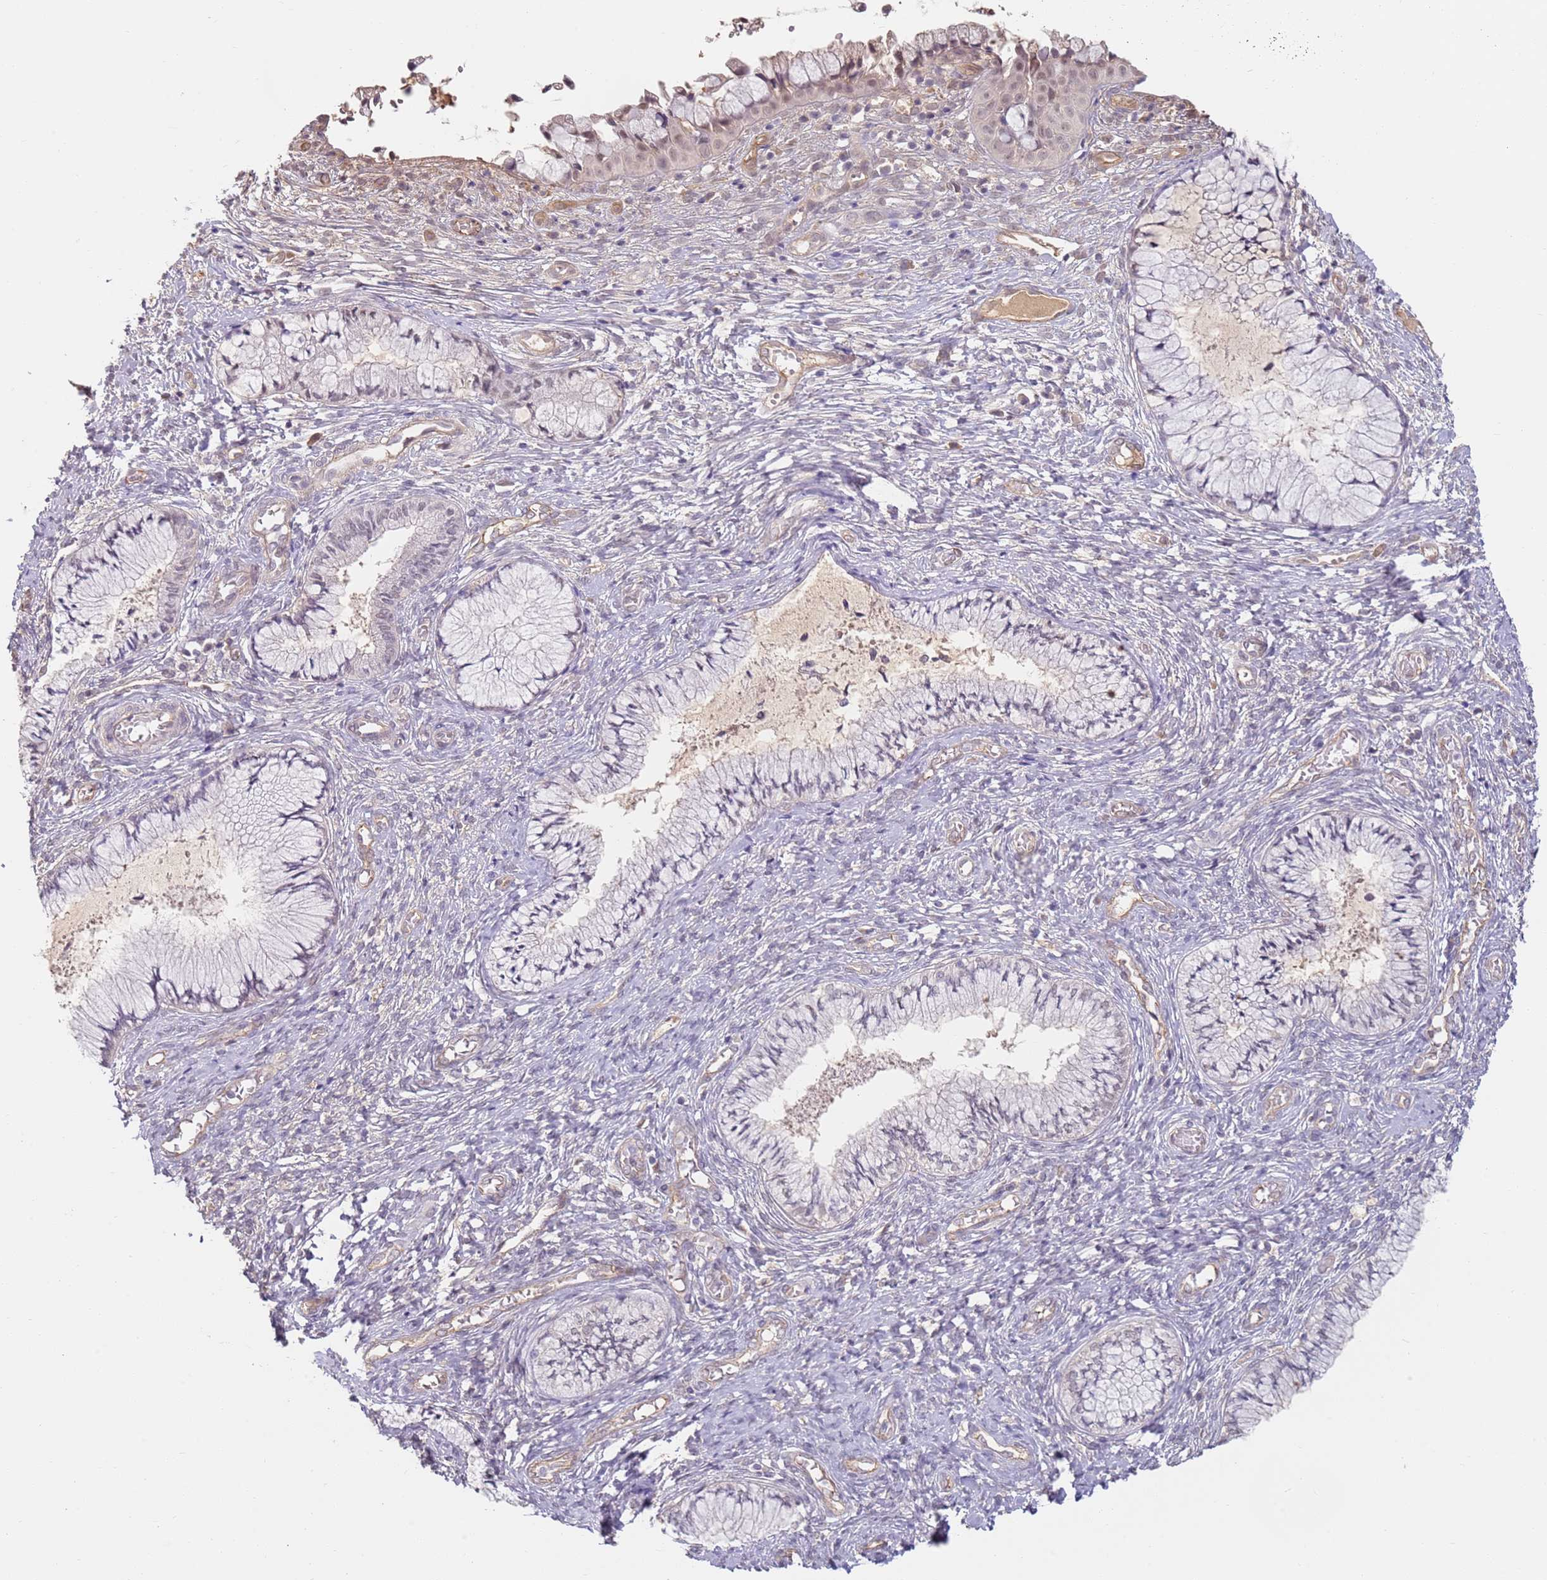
{"staining": {"intensity": "negative", "quantity": "none", "location": "none"}, "tissue": "cervix", "cell_type": "Glandular cells", "image_type": "normal", "snomed": [{"axis": "morphology", "description": "Normal tissue, NOS"}, {"axis": "topography", "description": "Cervix"}], "caption": "High magnification brightfield microscopy of normal cervix stained with DAB (brown) and counterstained with hematoxylin (blue): glandular cells show no significant expression. (Immunohistochemistry, brightfield microscopy, high magnification).", "gene": "WDR93", "patient": {"sex": "female", "age": 42}}